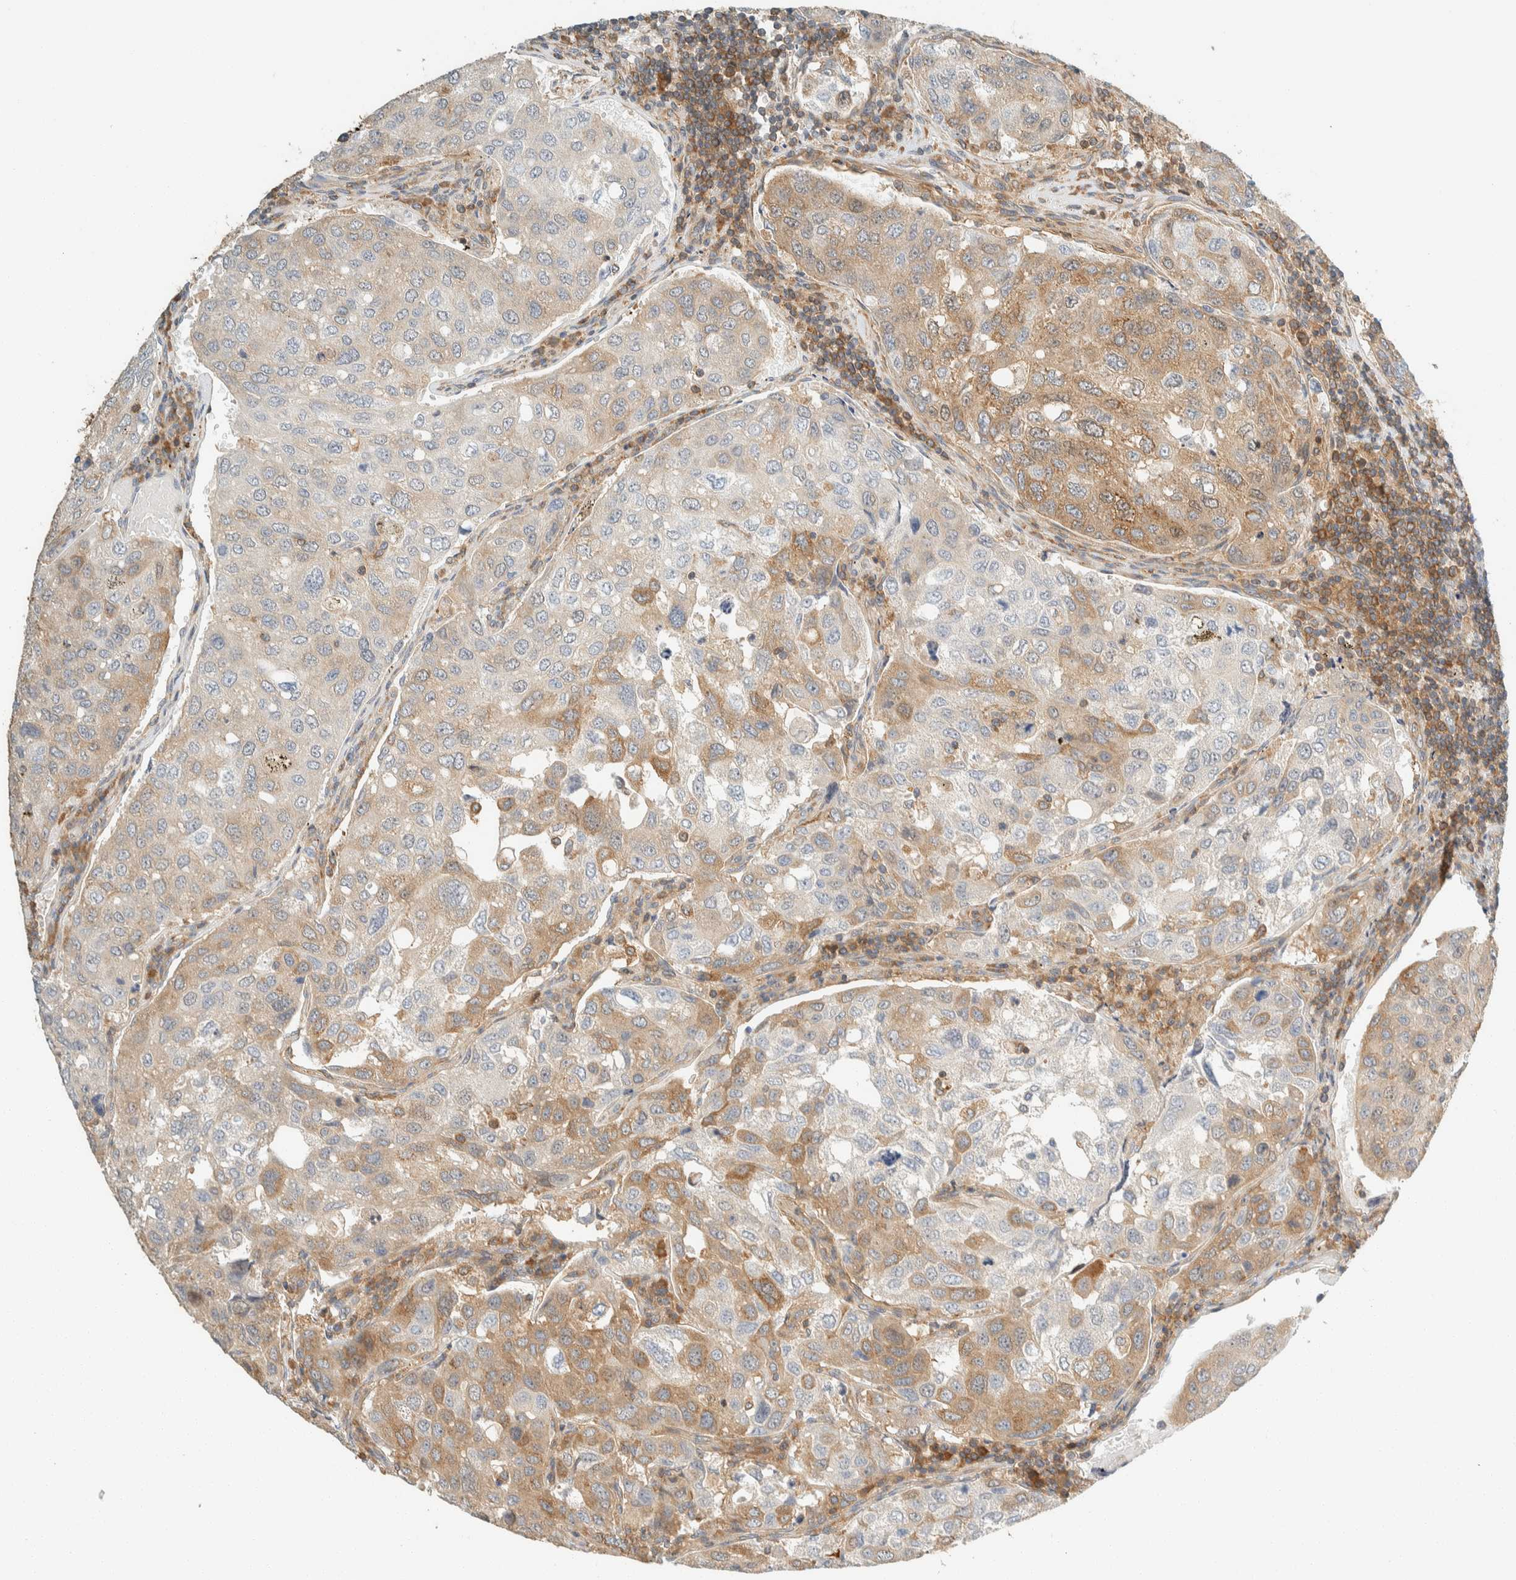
{"staining": {"intensity": "weak", "quantity": "<25%", "location": "cytoplasmic/membranous"}, "tissue": "urothelial cancer", "cell_type": "Tumor cells", "image_type": "cancer", "snomed": [{"axis": "morphology", "description": "Urothelial carcinoma, High grade"}, {"axis": "topography", "description": "Lymph node"}, {"axis": "topography", "description": "Urinary bladder"}], "caption": "Immunohistochemical staining of human urothelial cancer displays no significant staining in tumor cells. (Stains: DAB immunohistochemistry with hematoxylin counter stain, Microscopy: brightfield microscopy at high magnification).", "gene": "ARFGEF1", "patient": {"sex": "male", "age": 51}}